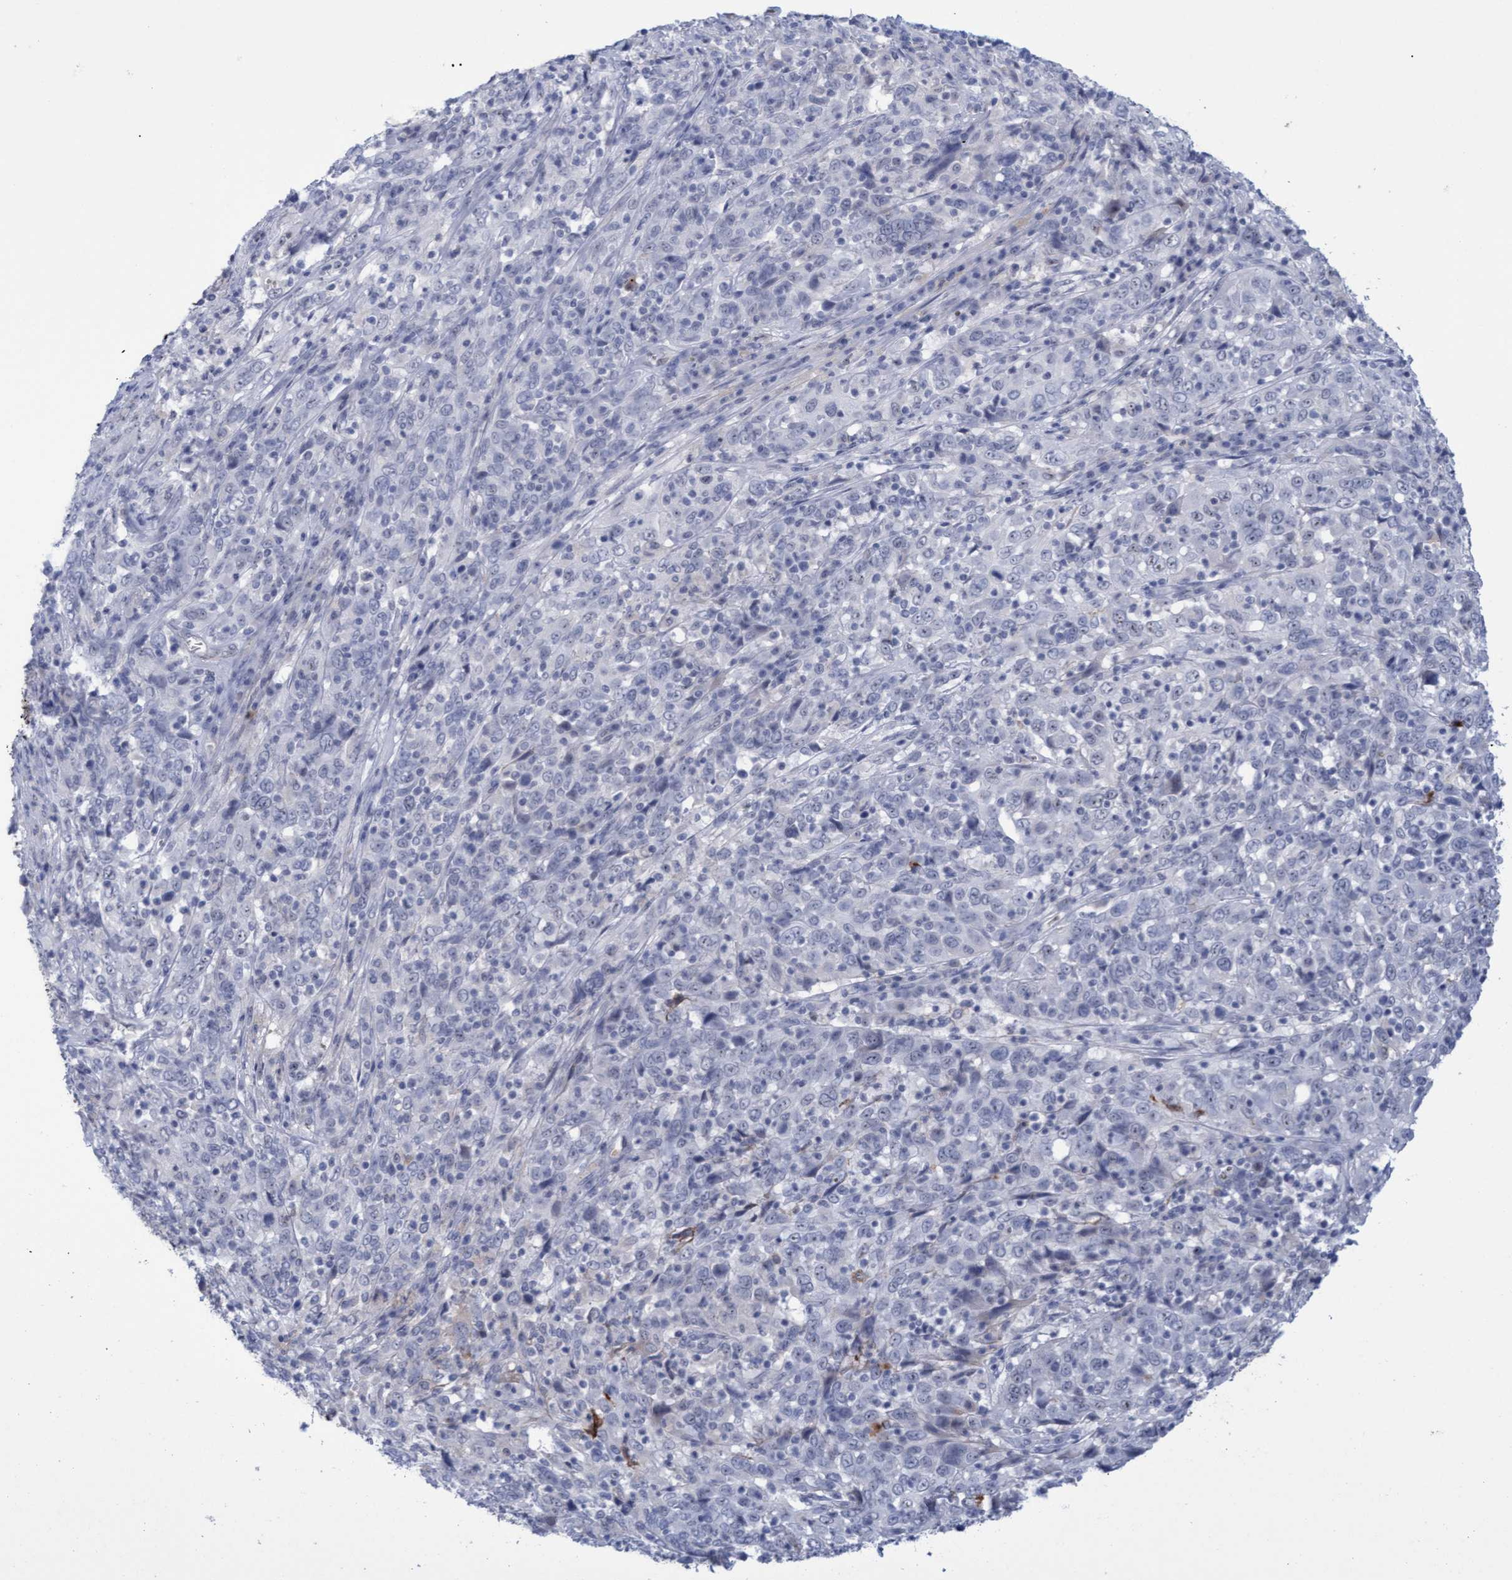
{"staining": {"intensity": "negative", "quantity": "none", "location": "none"}, "tissue": "cervical cancer", "cell_type": "Tumor cells", "image_type": "cancer", "snomed": [{"axis": "morphology", "description": "Squamous cell carcinoma, NOS"}, {"axis": "topography", "description": "Cervix"}], "caption": "Cervical squamous cell carcinoma was stained to show a protein in brown. There is no significant expression in tumor cells. Brightfield microscopy of IHC stained with DAB (brown) and hematoxylin (blue), captured at high magnification.", "gene": "PINX1", "patient": {"sex": "female", "age": 46}}